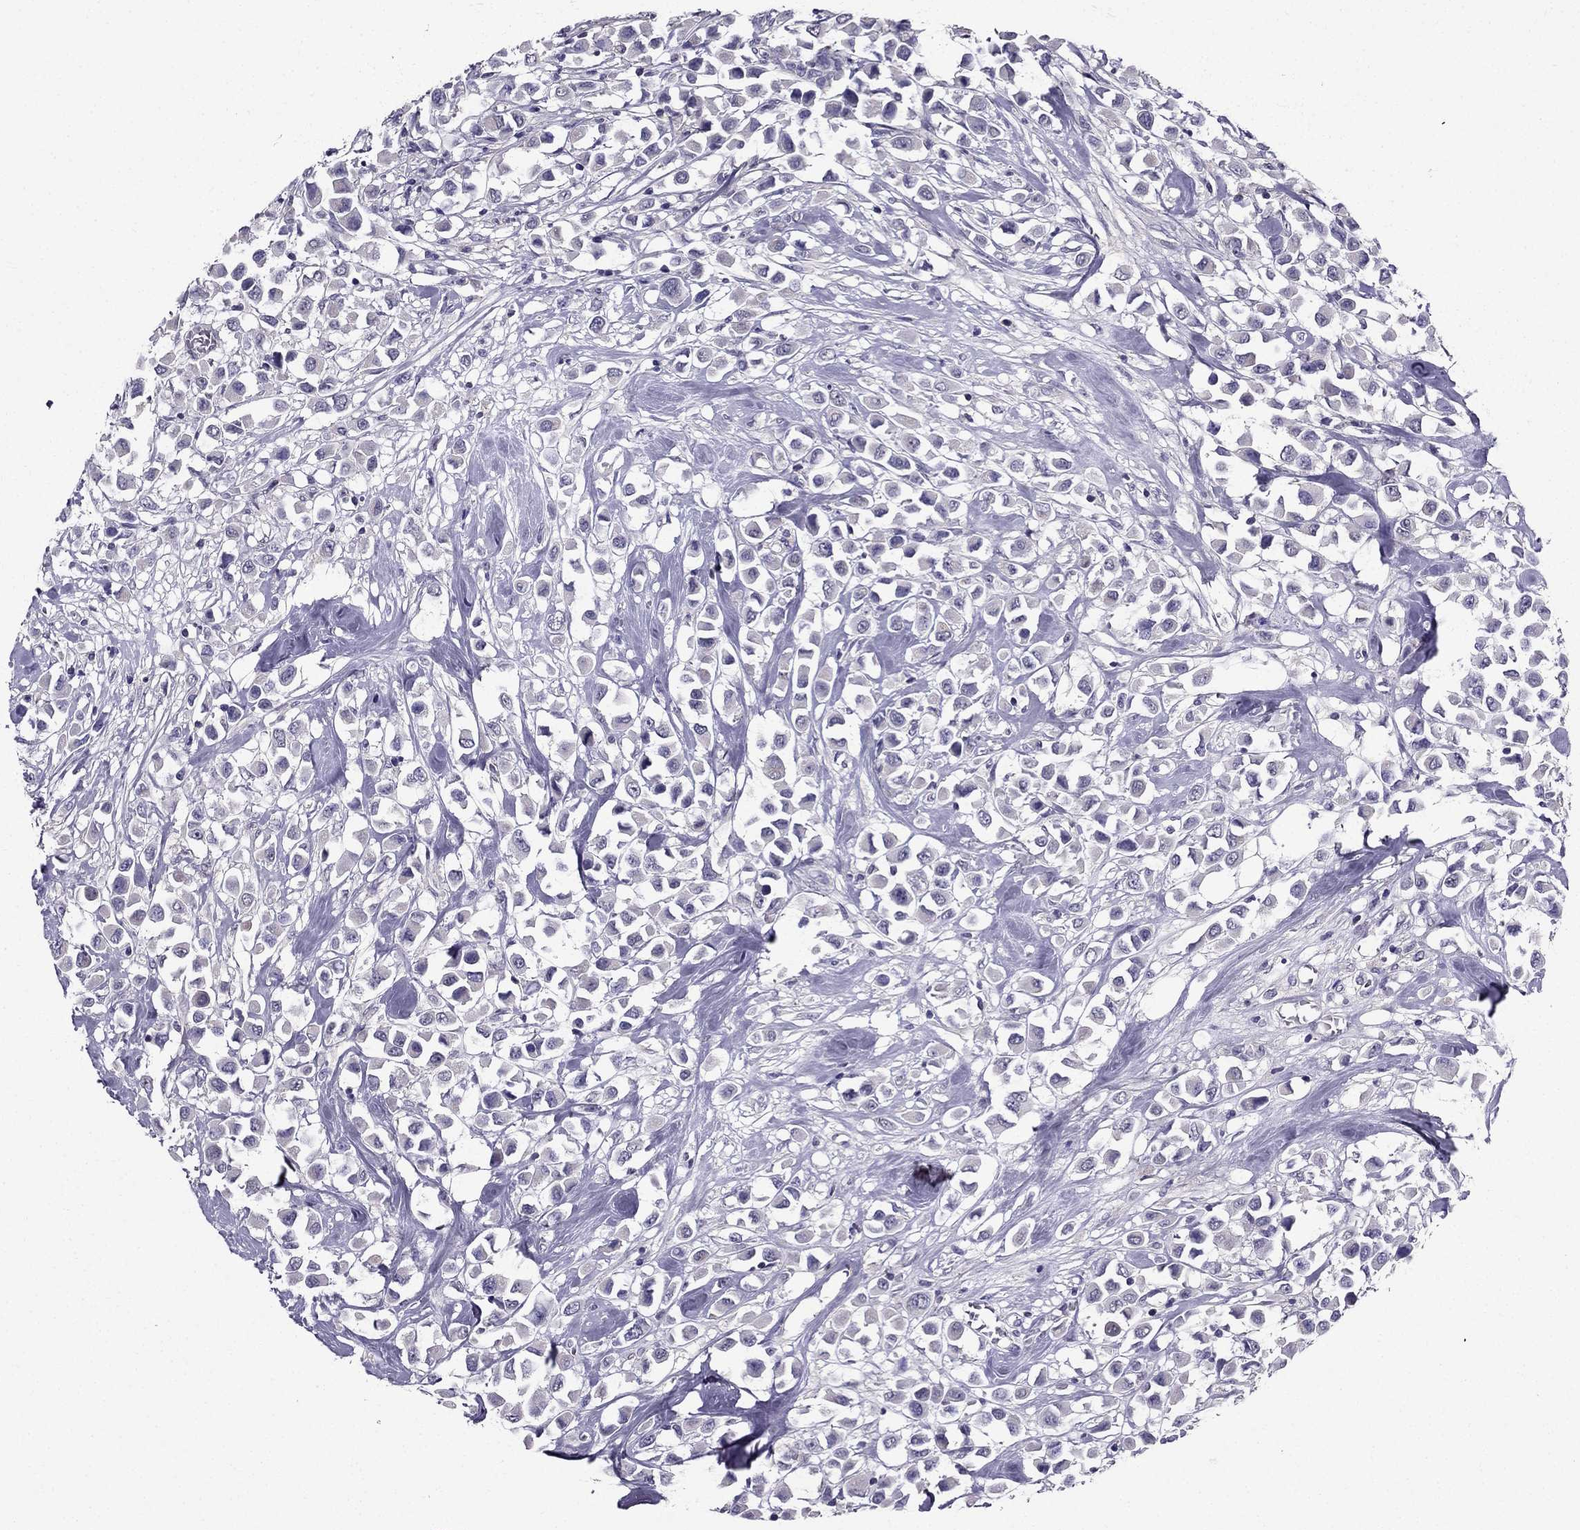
{"staining": {"intensity": "negative", "quantity": "none", "location": "none"}, "tissue": "breast cancer", "cell_type": "Tumor cells", "image_type": "cancer", "snomed": [{"axis": "morphology", "description": "Duct carcinoma"}, {"axis": "topography", "description": "Breast"}], "caption": "Tumor cells show no significant positivity in breast cancer (infiltrating ductal carcinoma). (DAB IHC with hematoxylin counter stain).", "gene": "AAK1", "patient": {"sex": "female", "age": 61}}